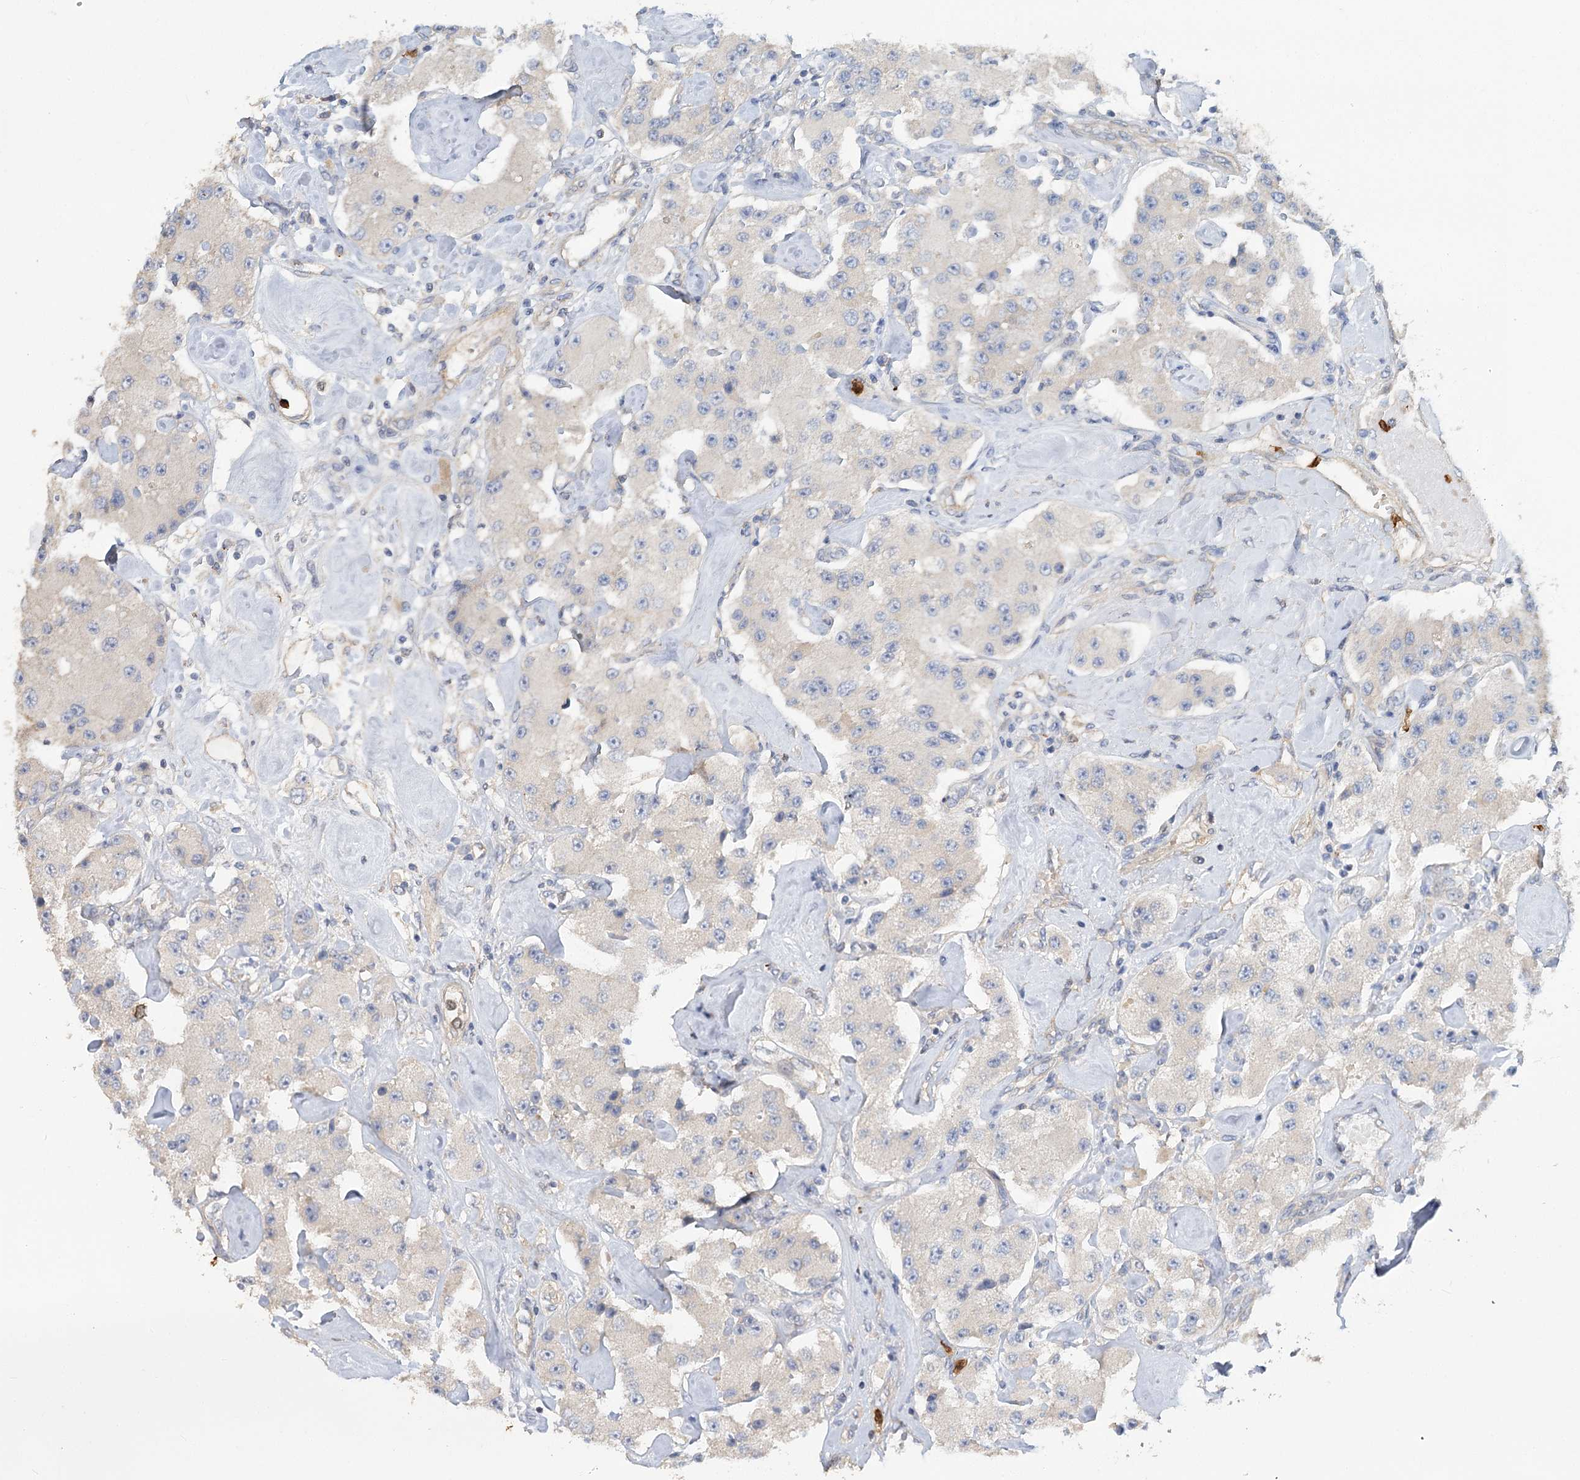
{"staining": {"intensity": "negative", "quantity": "none", "location": "none"}, "tissue": "carcinoid", "cell_type": "Tumor cells", "image_type": "cancer", "snomed": [{"axis": "morphology", "description": "Carcinoid, malignant, NOS"}, {"axis": "topography", "description": "Pancreas"}], "caption": "DAB (3,3'-diaminobenzidine) immunohistochemical staining of human carcinoid (malignant) reveals no significant staining in tumor cells.", "gene": "EPB41L5", "patient": {"sex": "male", "age": 41}}